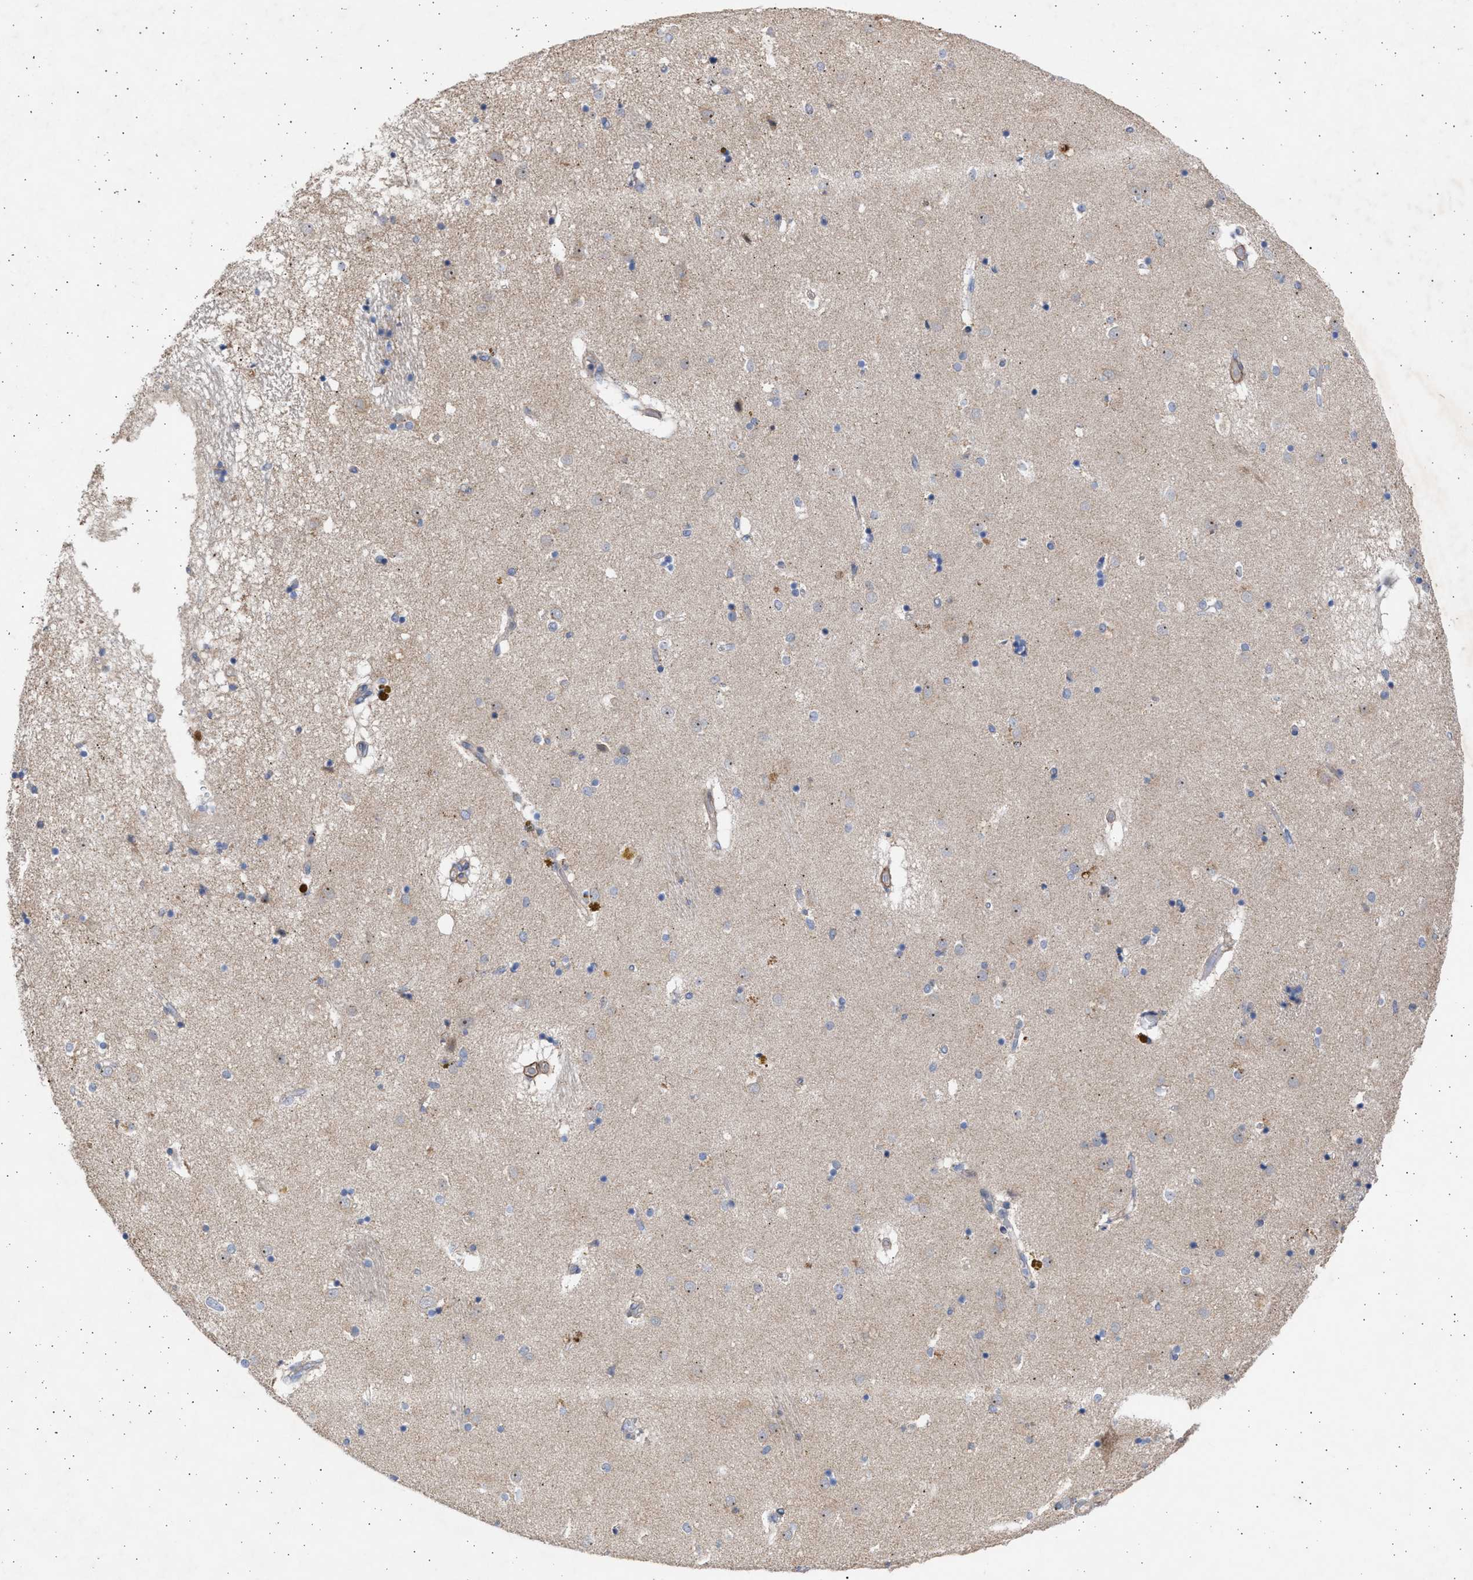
{"staining": {"intensity": "negative", "quantity": "none", "location": "none"}, "tissue": "caudate", "cell_type": "Glial cells", "image_type": "normal", "snomed": [{"axis": "morphology", "description": "Normal tissue, NOS"}, {"axis": "topography", "description": "Lateral ventricle wall"}], "caption": "The micrograph shows no staining of glial cells in unremarkable caudate. (DAB immunohistochemistry visualized using brightfield microscopy, high magnification).", "gene": "NBR1", "patient": {"sex": "male", "age": 70}}